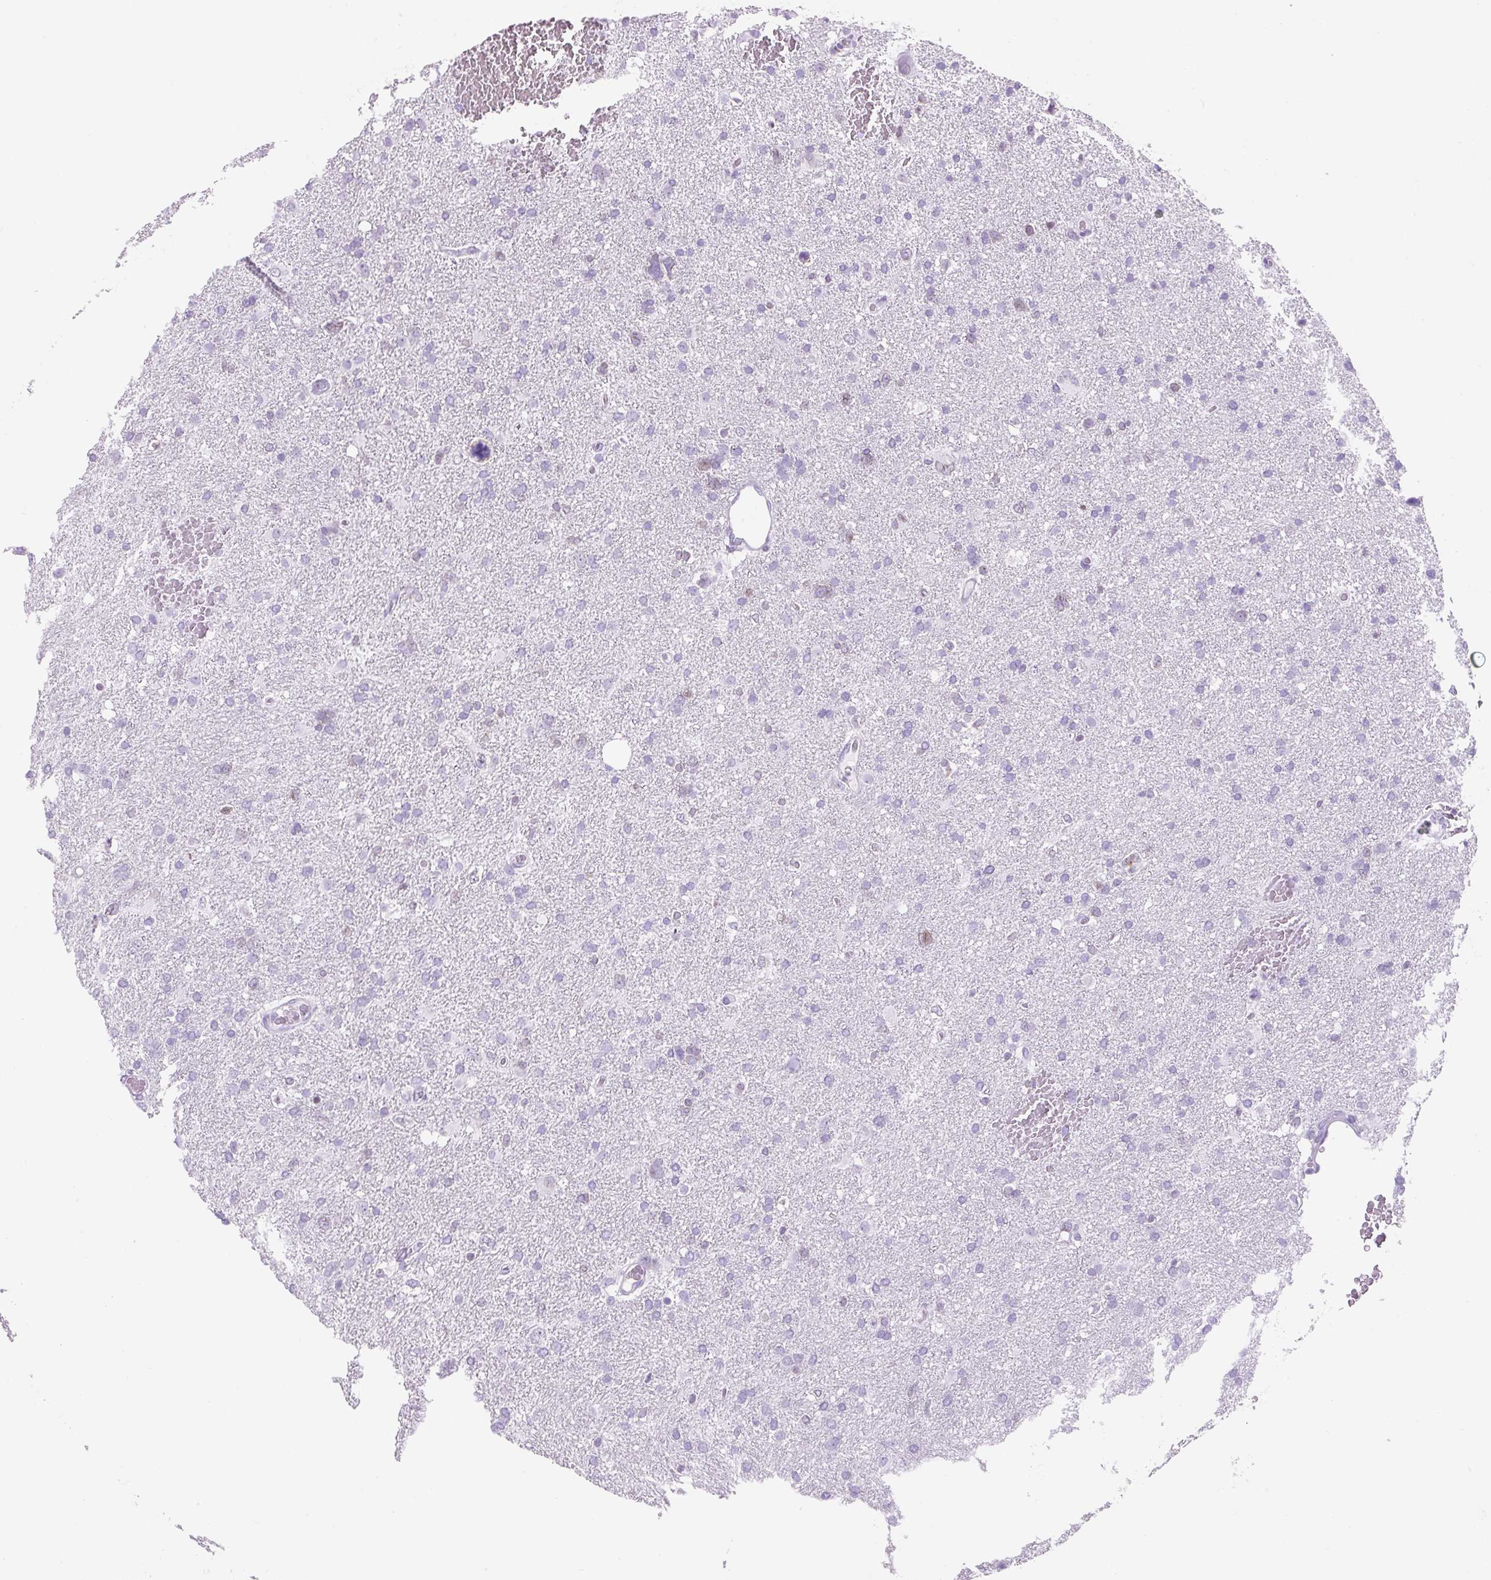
{"staining": {"intensity": "negative", "quantity": "none", "location": "none"}, "tissue": "glioma", "cell_type": "Tumor cells", "image_type": "cancer", "snomed": [{"axis": "morphology", "description": "Glioma, malignant, High grade"}, {"axis": "topography", "description": "Brain"}], "caption": "There is no significant positivity in tumor cells of glioma.", "gene": "VPREB1", "patient": {"sex": "male", "age": 61}}